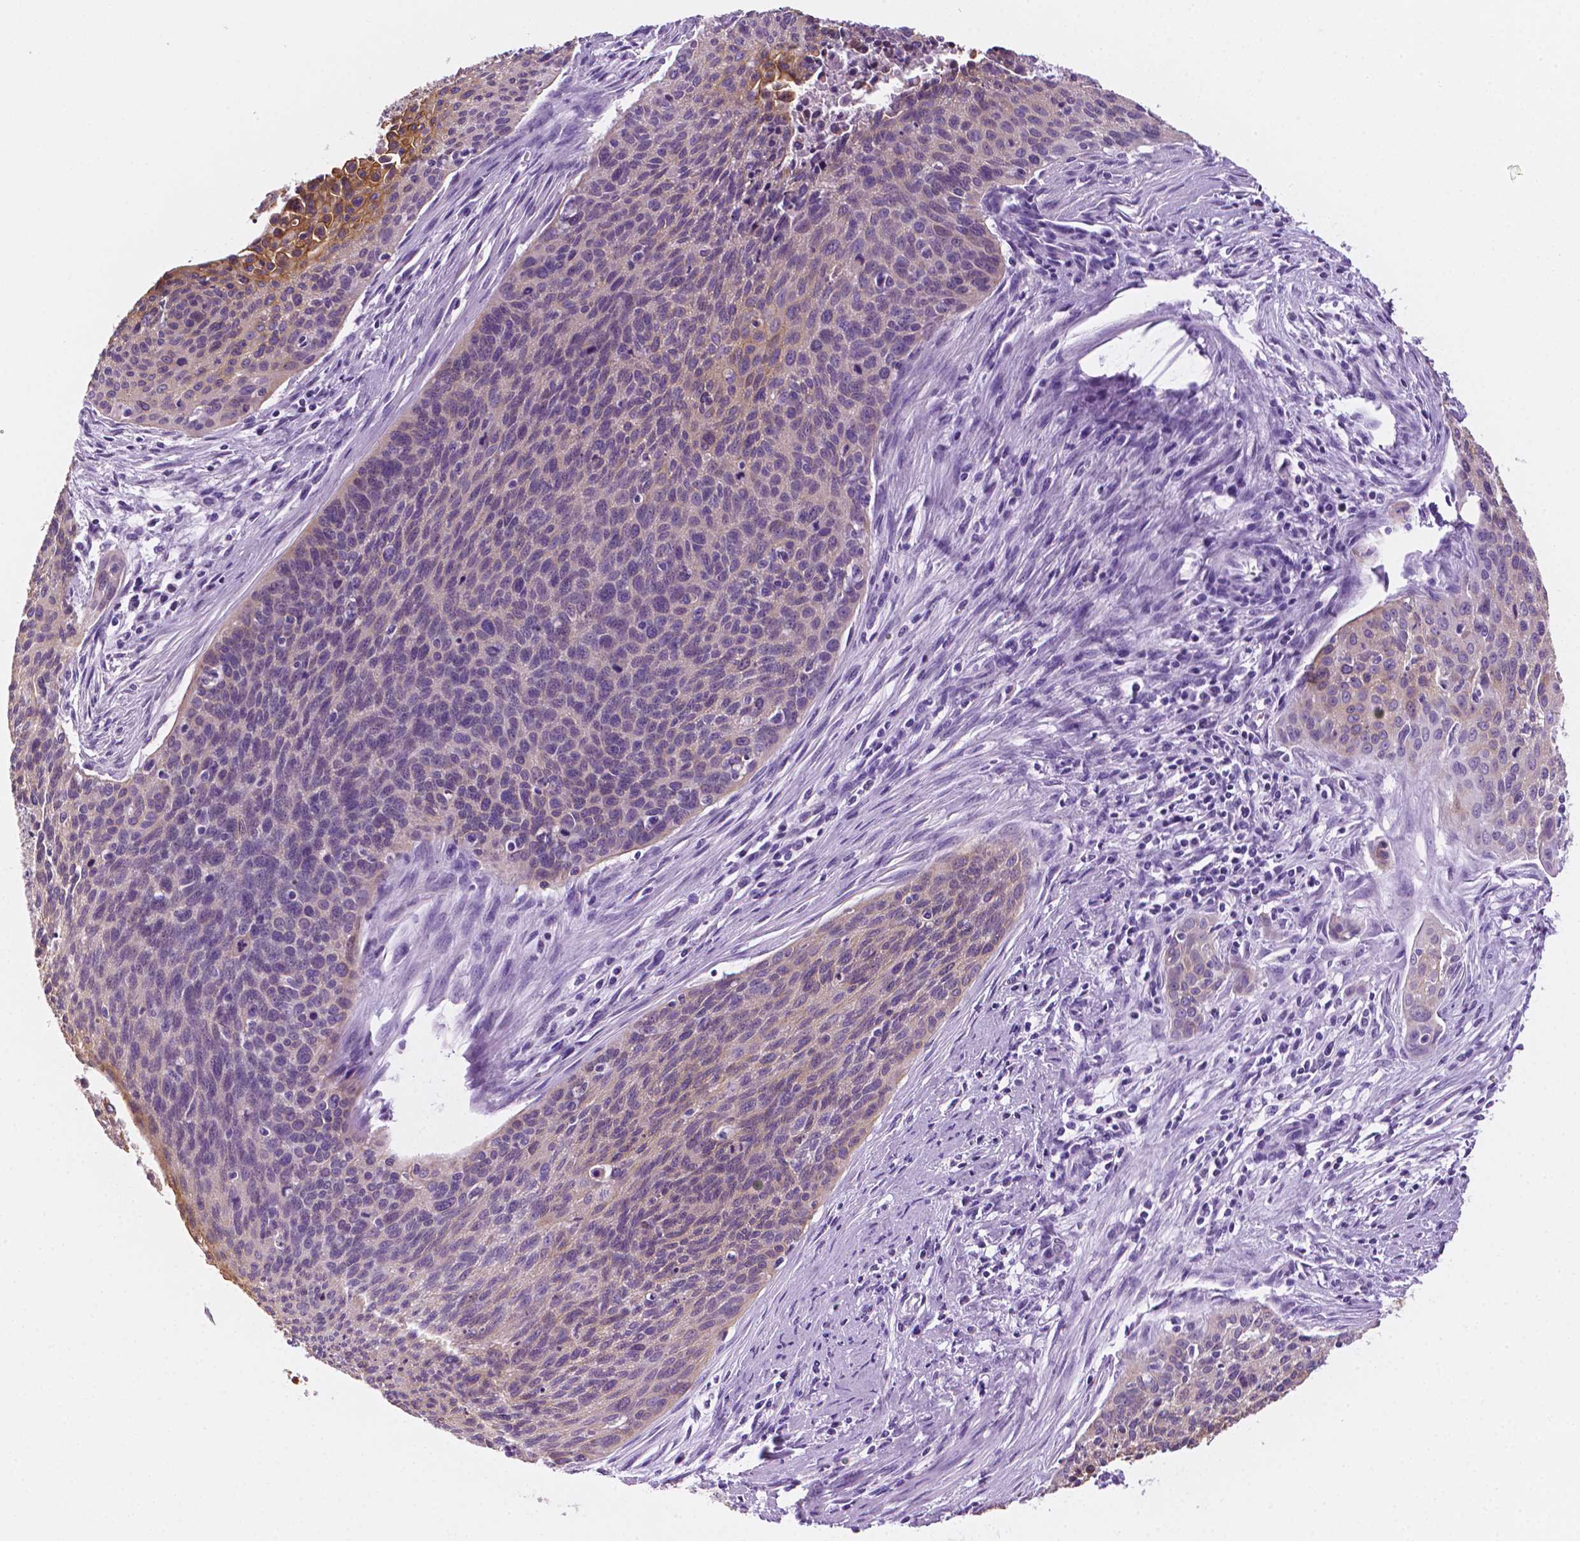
{"staining": {"intensity": "moderate", "quantity": "<25%", "location": "cytoplasmic/membranous"}, "tissue": "cervical cancer", "cell_type": "Tumor cells", "image_type": "cancer", "snomed": [{"axis": "morphology", "description": "Squamous cell carcinoma, NOS"}, {"axis": "topography", "description": "Cervix"}], "caption": "Human cervical squamous cell carcinoma stained for a protein (brown) exhibits moderate cytoplasmic/membranous positive staining in about <25% of tumor cells.", "gene": "PPL", "patient": {"sex": "female", "age": 55}}